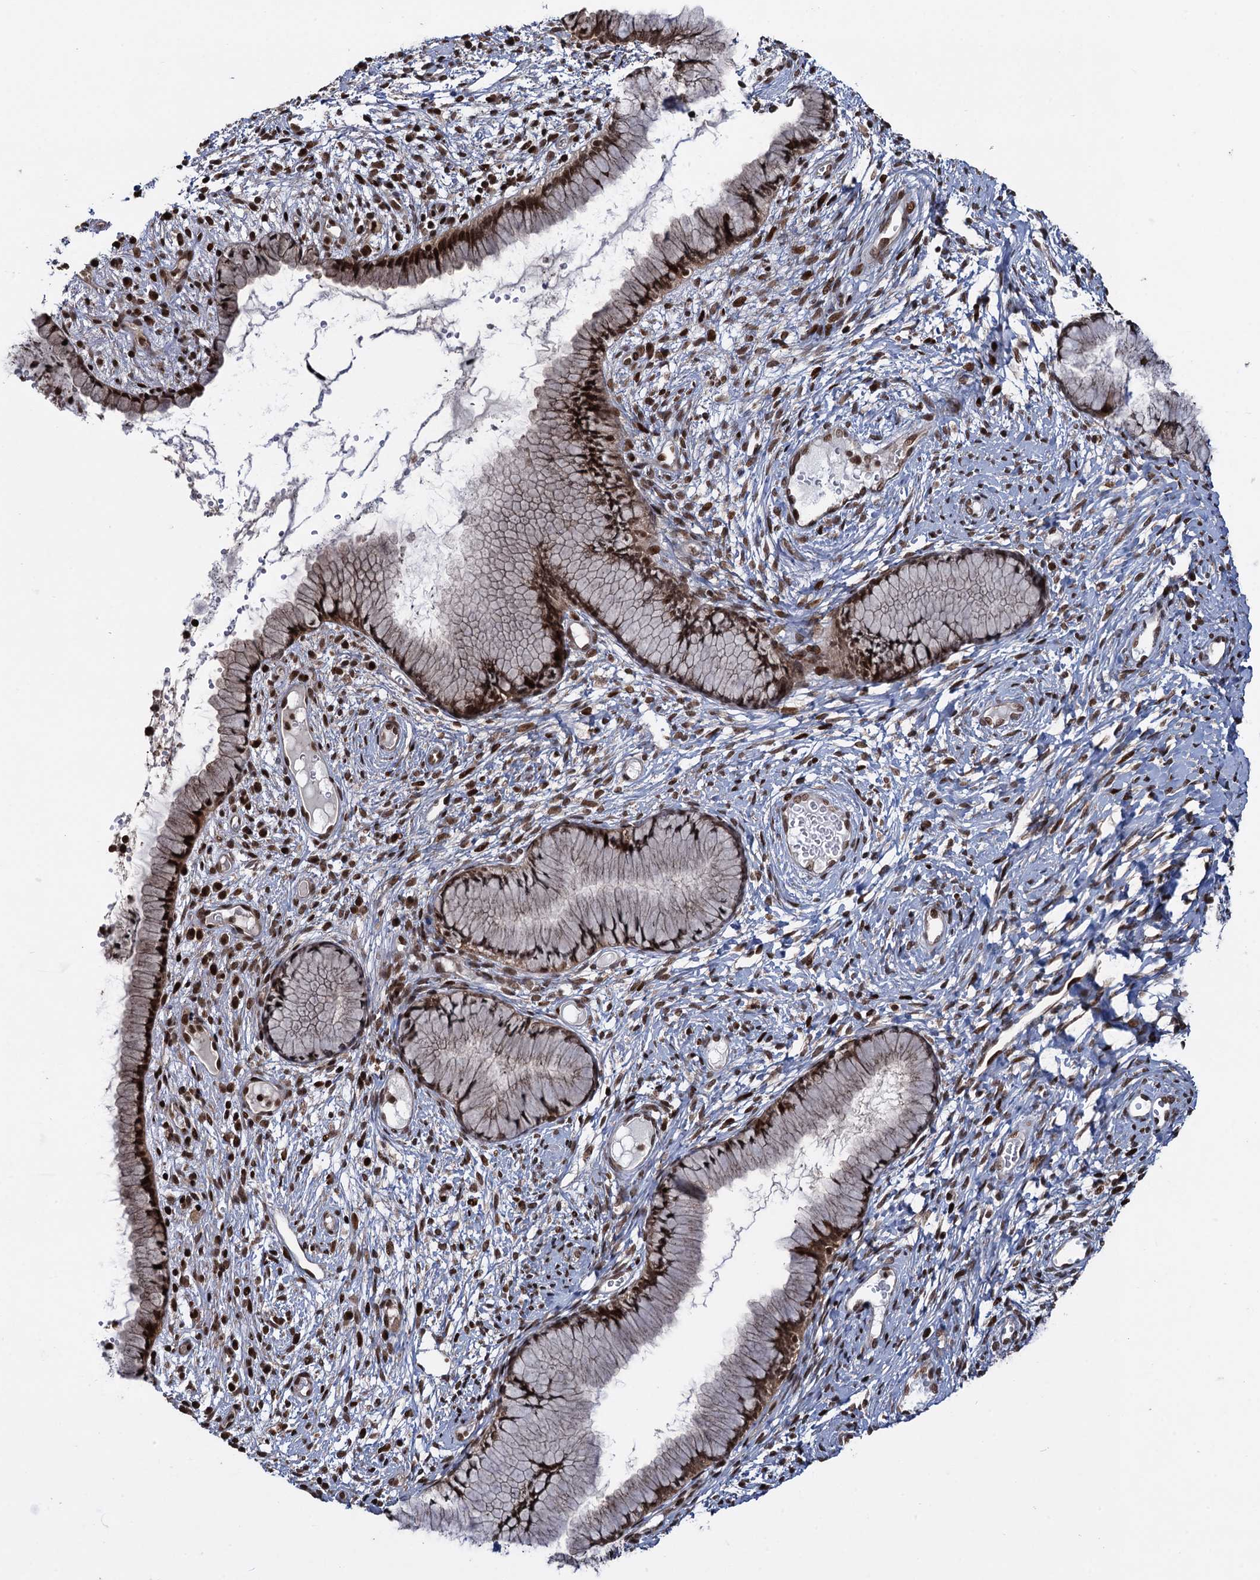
{"staining": {"intensity": "strong", "quantity": ">75%", "location": "nuclear"}, "tissue": "cervix", "cell_type": "Glandular cells", "image_type": "normal", "snomed": [{"axis": "morphology", "description": "Normal tissue, NOS"}, {"axis": "topography", "description": "Cervix"}], "caption": "A photomicrograph of human cervix stained for a protein demonstrates strong nuclear brown staining in glandular cells.", "gene": "ZNF169", "patient": {"sex": "female", "age": 42}}